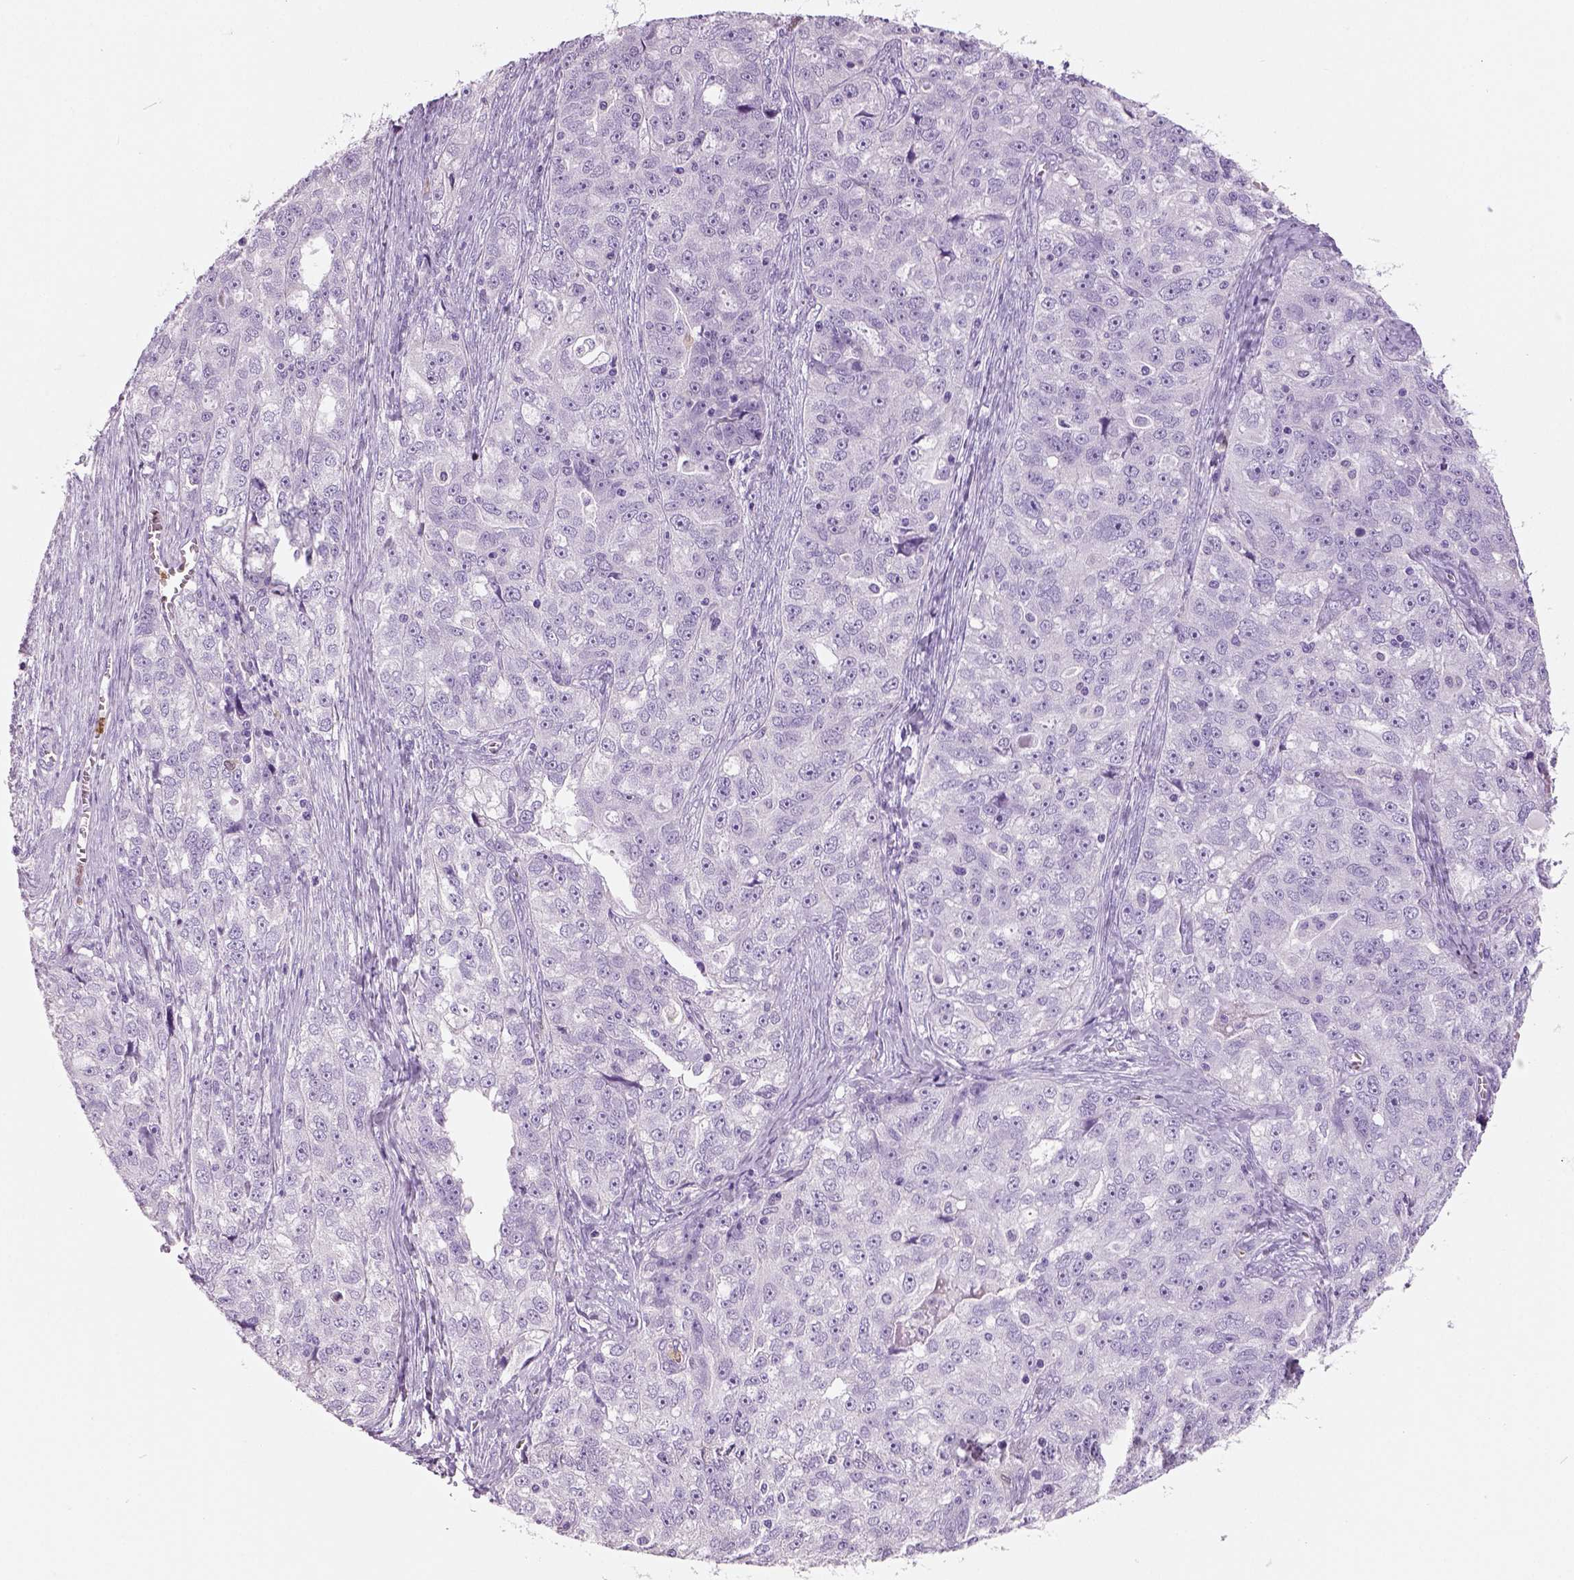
{"staining": {"intensity": "negative", "quantity": "none", "location": "none"}, "tissue": "ovarian cancer", "cell_type": "Tumor cells", "image_type": "cancer", "snomed": [{"axis": "morphology", "description": "Cystadenocarcinoma, serous, NOS"}, {"axis": "topography", "description": "Ovary"}], "caption": "IHC photomicrograph of human ovarian cancer (serous cystadenocarcinoma) stained for a protein (brown), which shows no staining in tumor cells.", "gene": "NECAB2", "patient": {"sex": "female", "age": 51}}